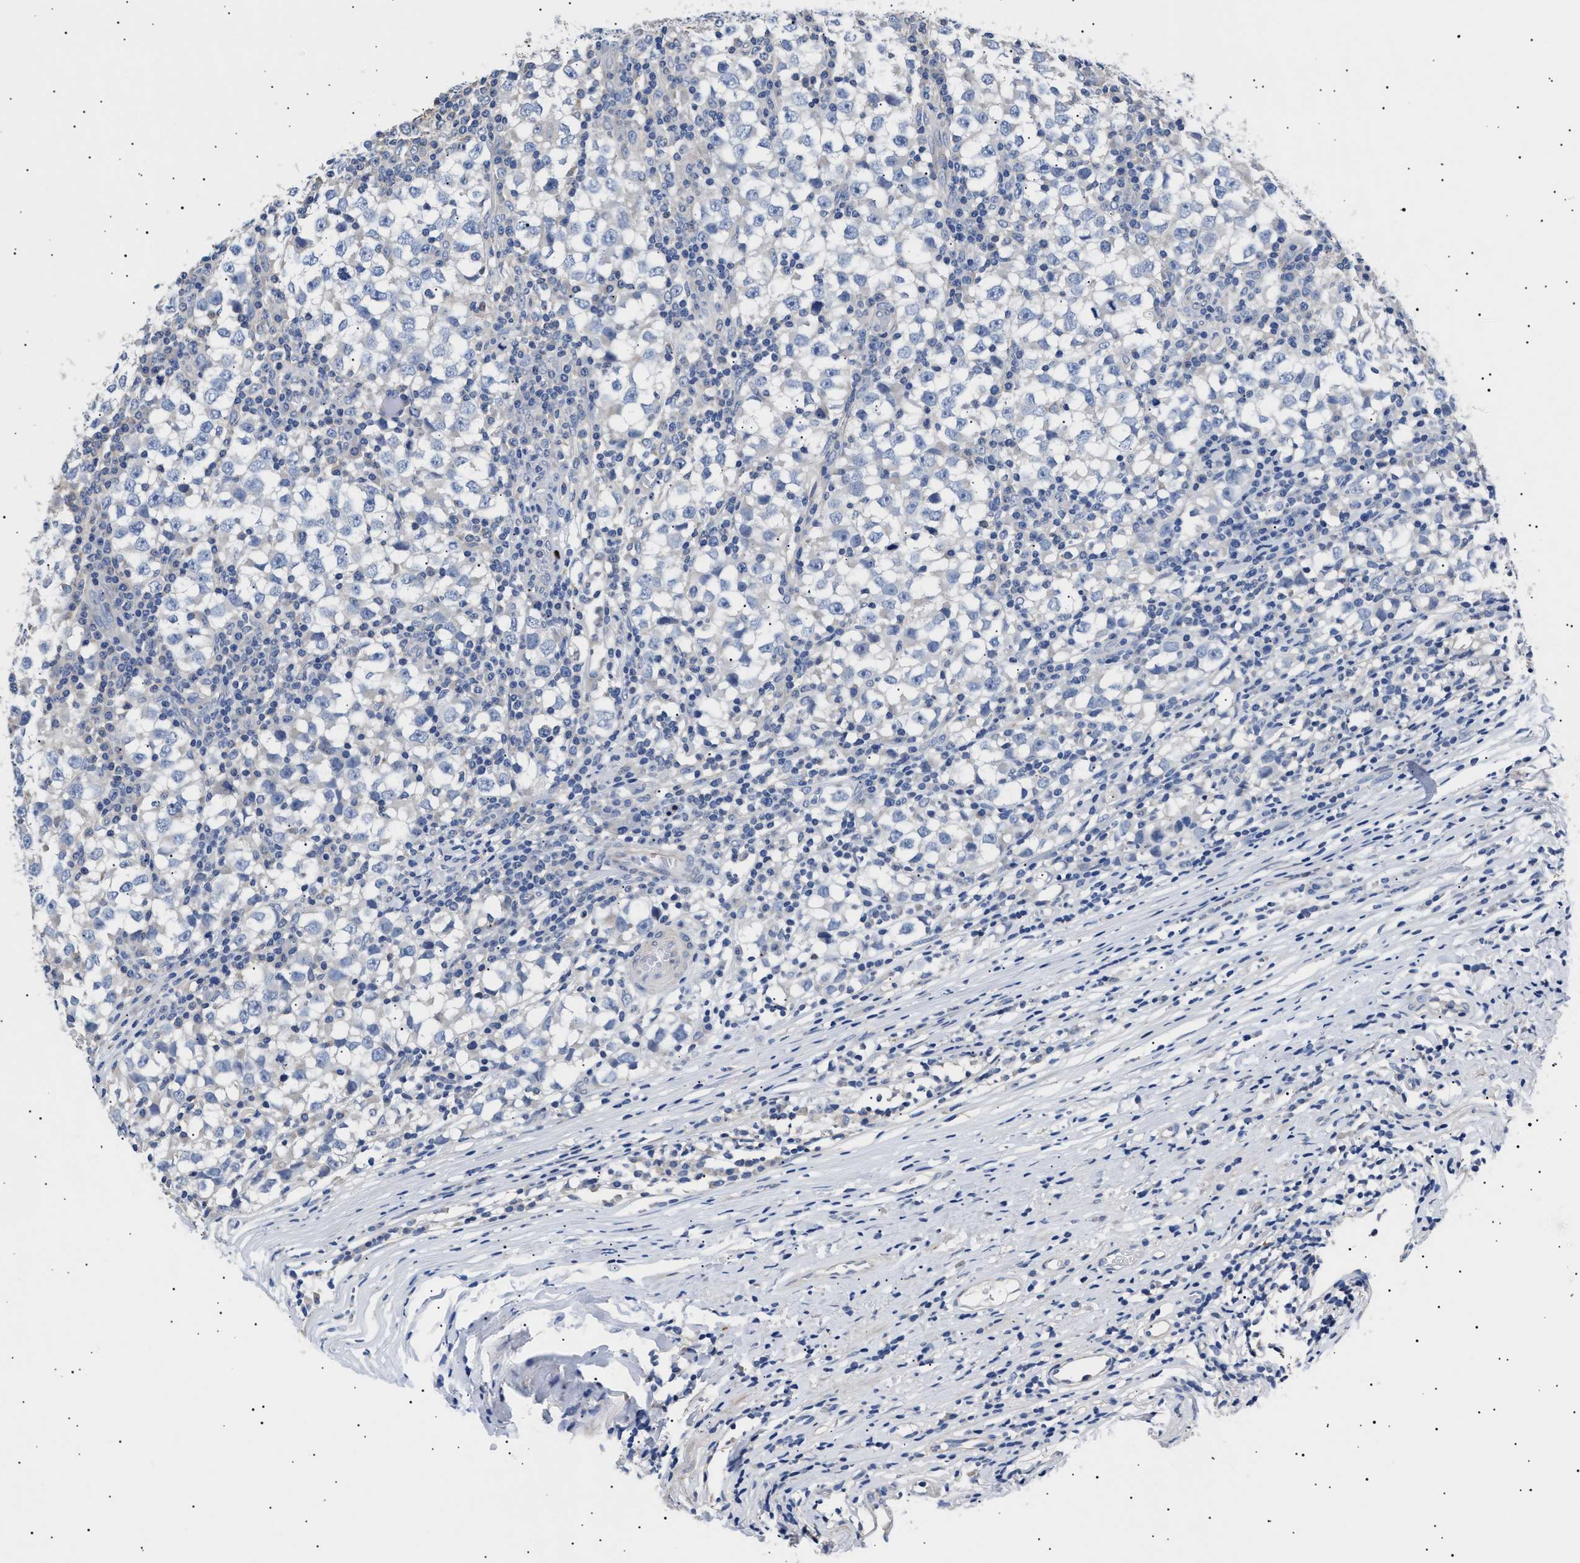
{"staining": {"intensity": "negative", "quantity": "none", "location": "none"}, "tissue": "testis cancer", "cell_type": "Tumor cells", "image_type": "cancer", "snomed": [{"axis": "morphology", "description": "Seminoma, NOS"}, {"axis": "topography", "description": "Testis"}], "caption": "Immunohistochemical staining of human testis seminoma reveals no significant expression in tumor cells. The staining is performed using DAB (3,3'-diaminobenzidine) brown chromogen with nuclei counter-stained in using hematoxylin.", "gene": "HEMGN", "patient": {"sex": "male", "age": 65}}